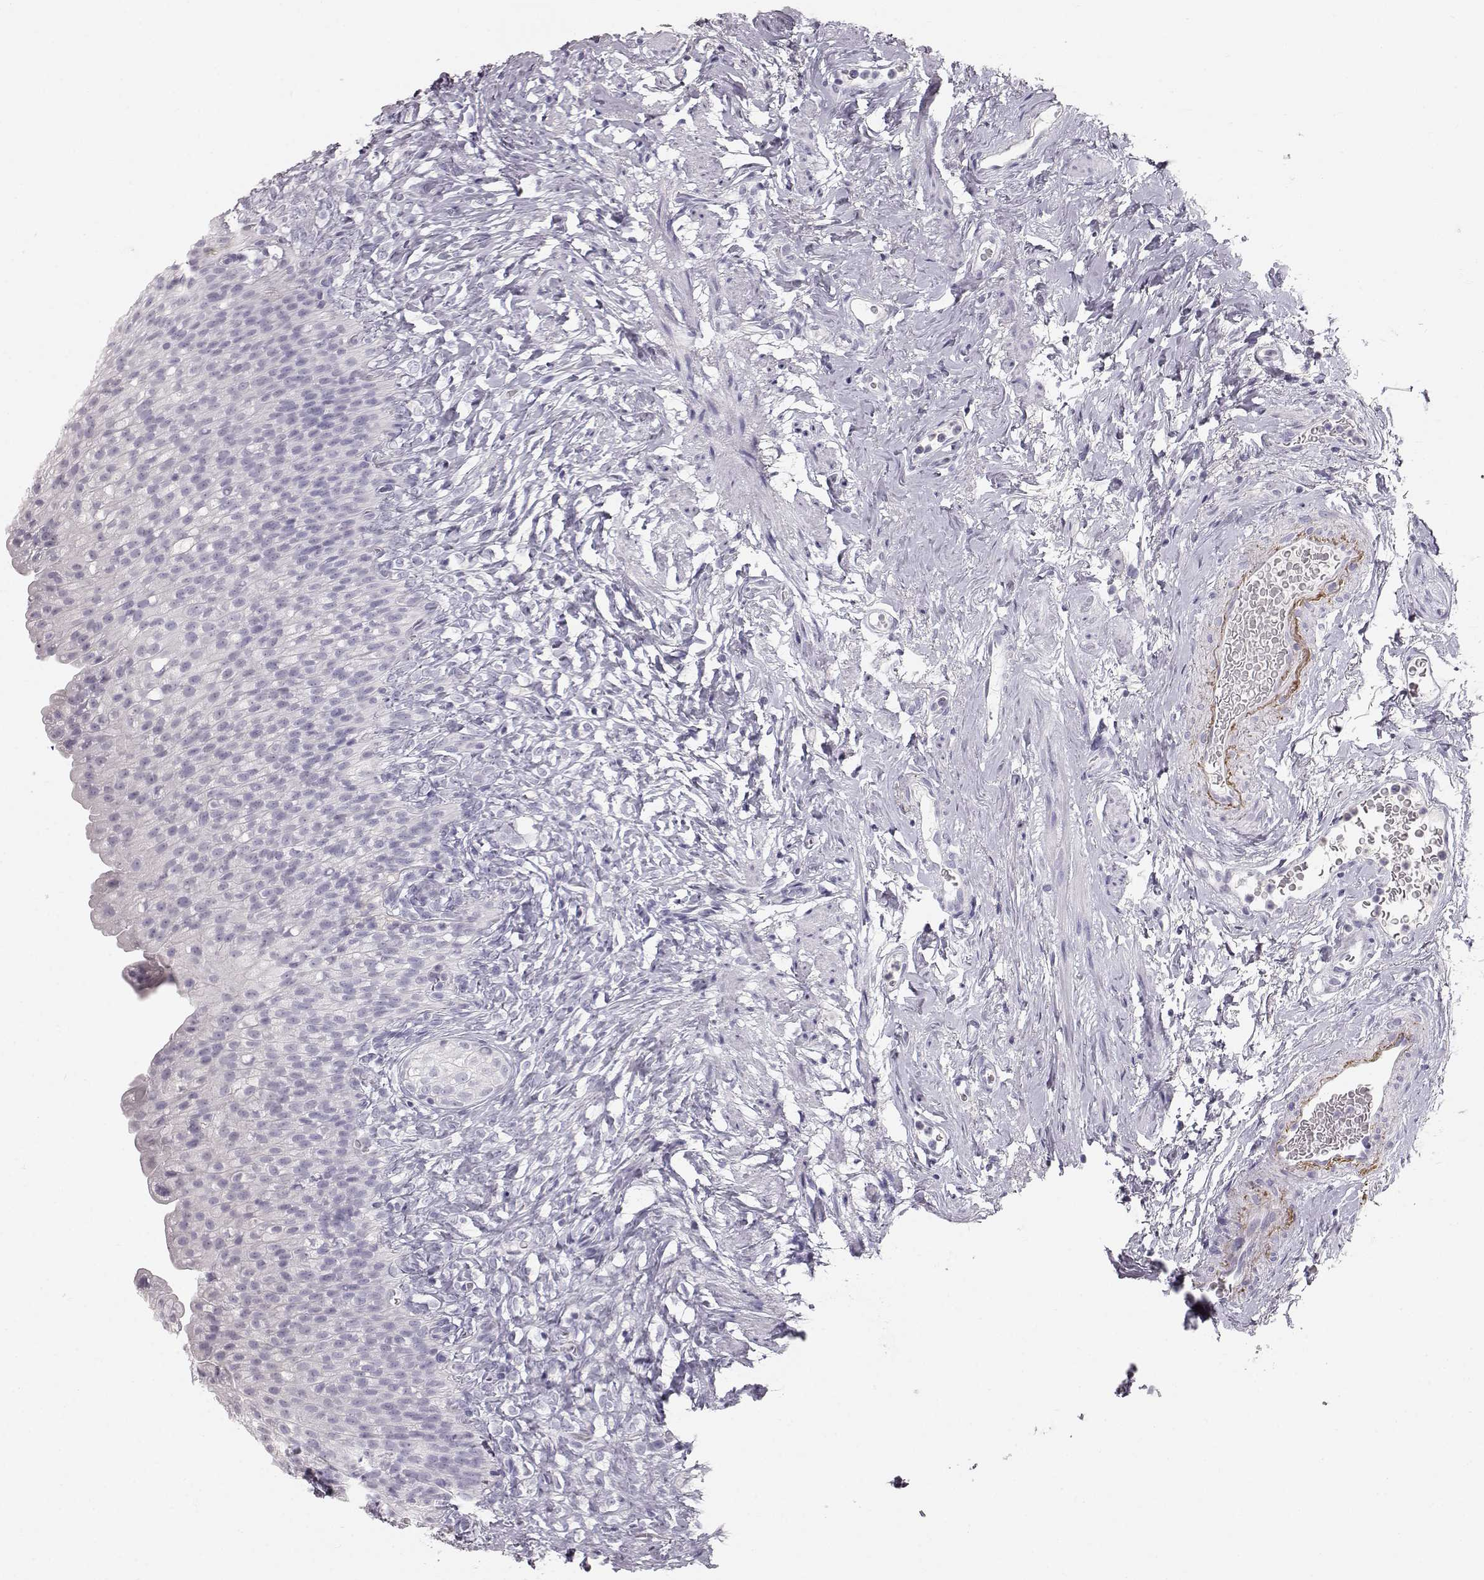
{"staining": {"intensity": "negative", "quantity": "none", "location": "none"}, "tissue": "urinary bladder", "cell_type": "Urothelial cells", "image_type": "normal", "snomed": [{"axis": "morphology", "description": "Normal tissue, NOS"}, {"axis": "topography", "description": "Urinary bladder"}], "caption": "Protein analysis of normal urinary bladder shows no significant positivity in urothelial cells.", "gene": "KRTAP16", "patient": {"sex": "male", "age": 76}}